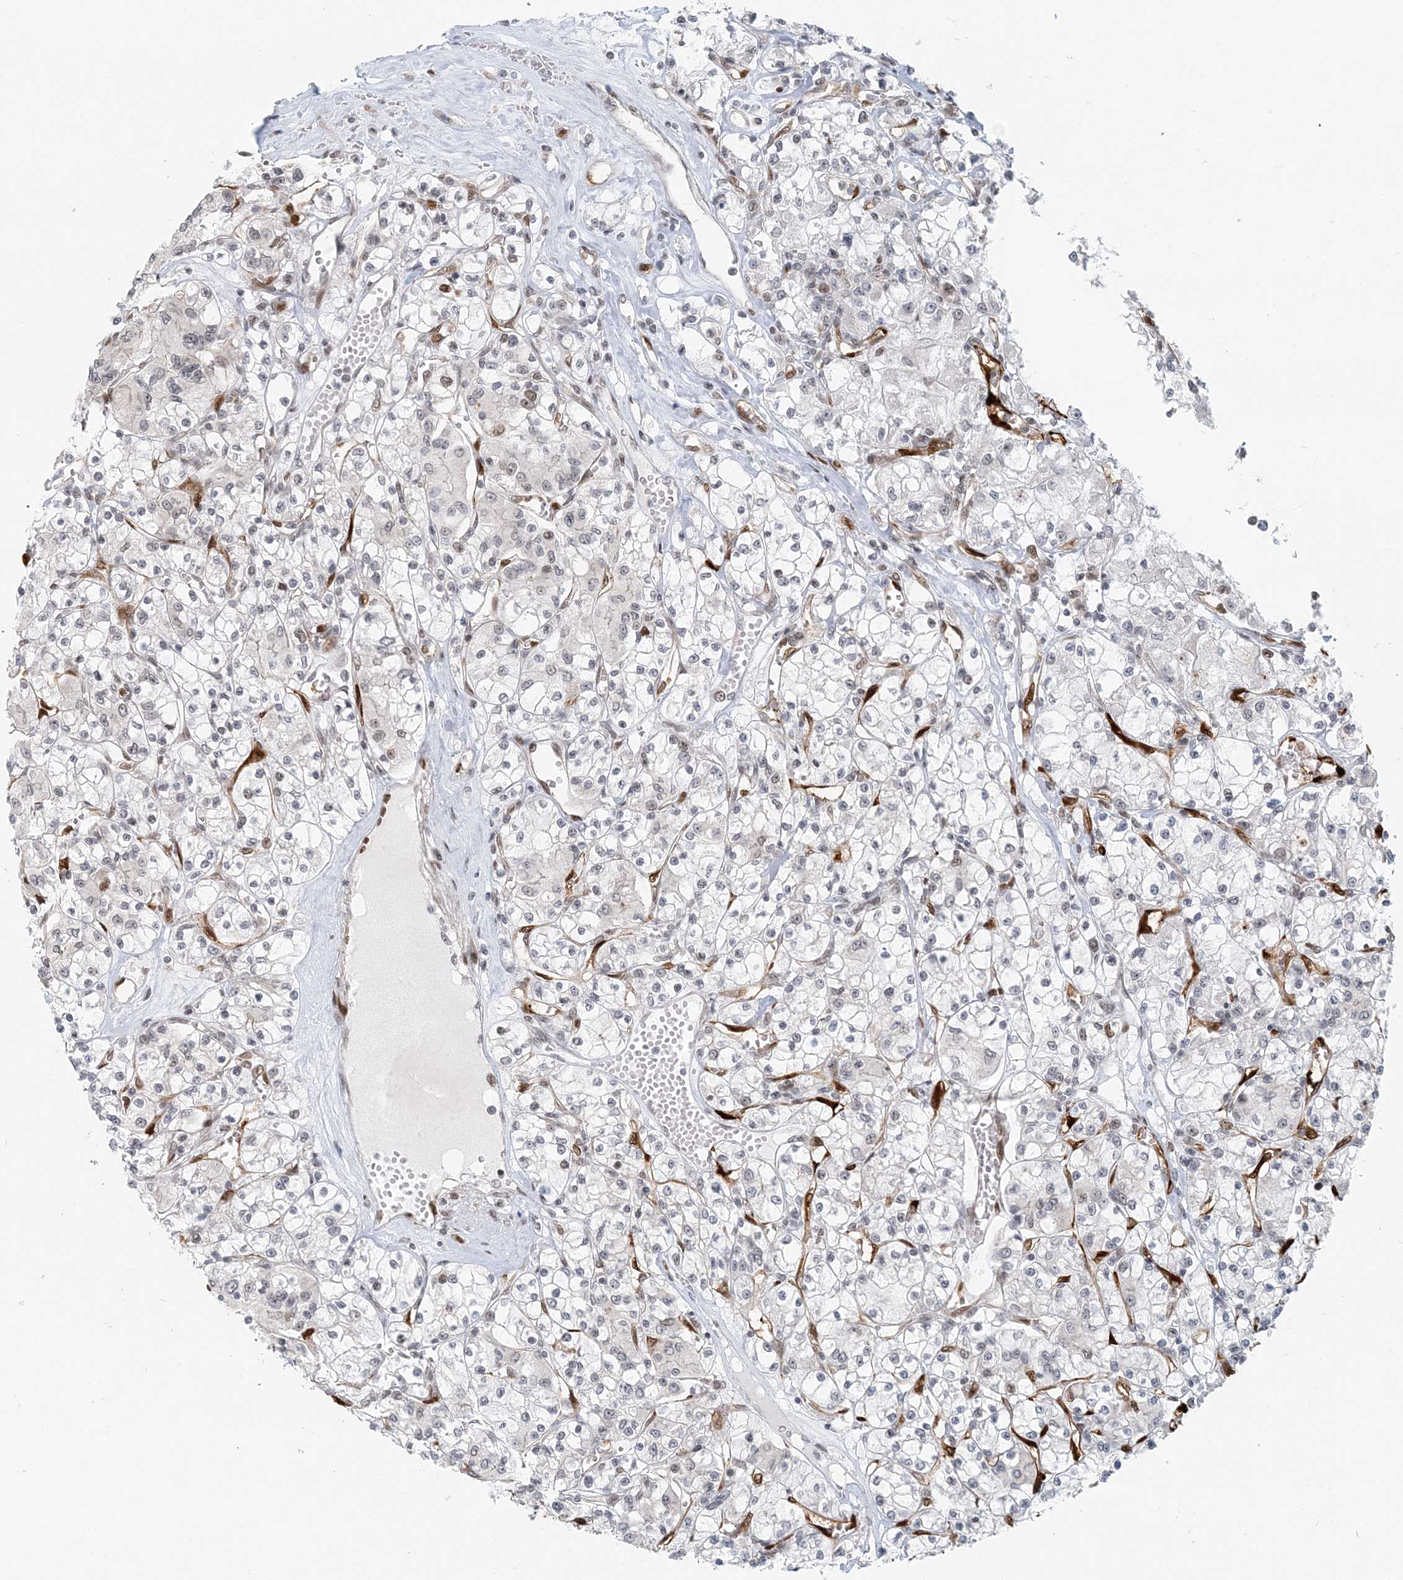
{"staining": {"intensity": "negative", "quantity": "none", "location": "none"}, "tissue": "renal cancer", "cell_type": "Tumor cells", "image_type": "cancer", "snomed": [{"axis": "morphology", "description": "Adenocarcinoma, NOS"}, {"axis": "topography", "description": "Kidney"}], "caption": "Renal cancer (adenocarcinoma) was stained to show a protein in brown. There is no significant staining in tumor cells.", "gene": "BAZ1B", "patient": {"sex": "female", "age": 59}}